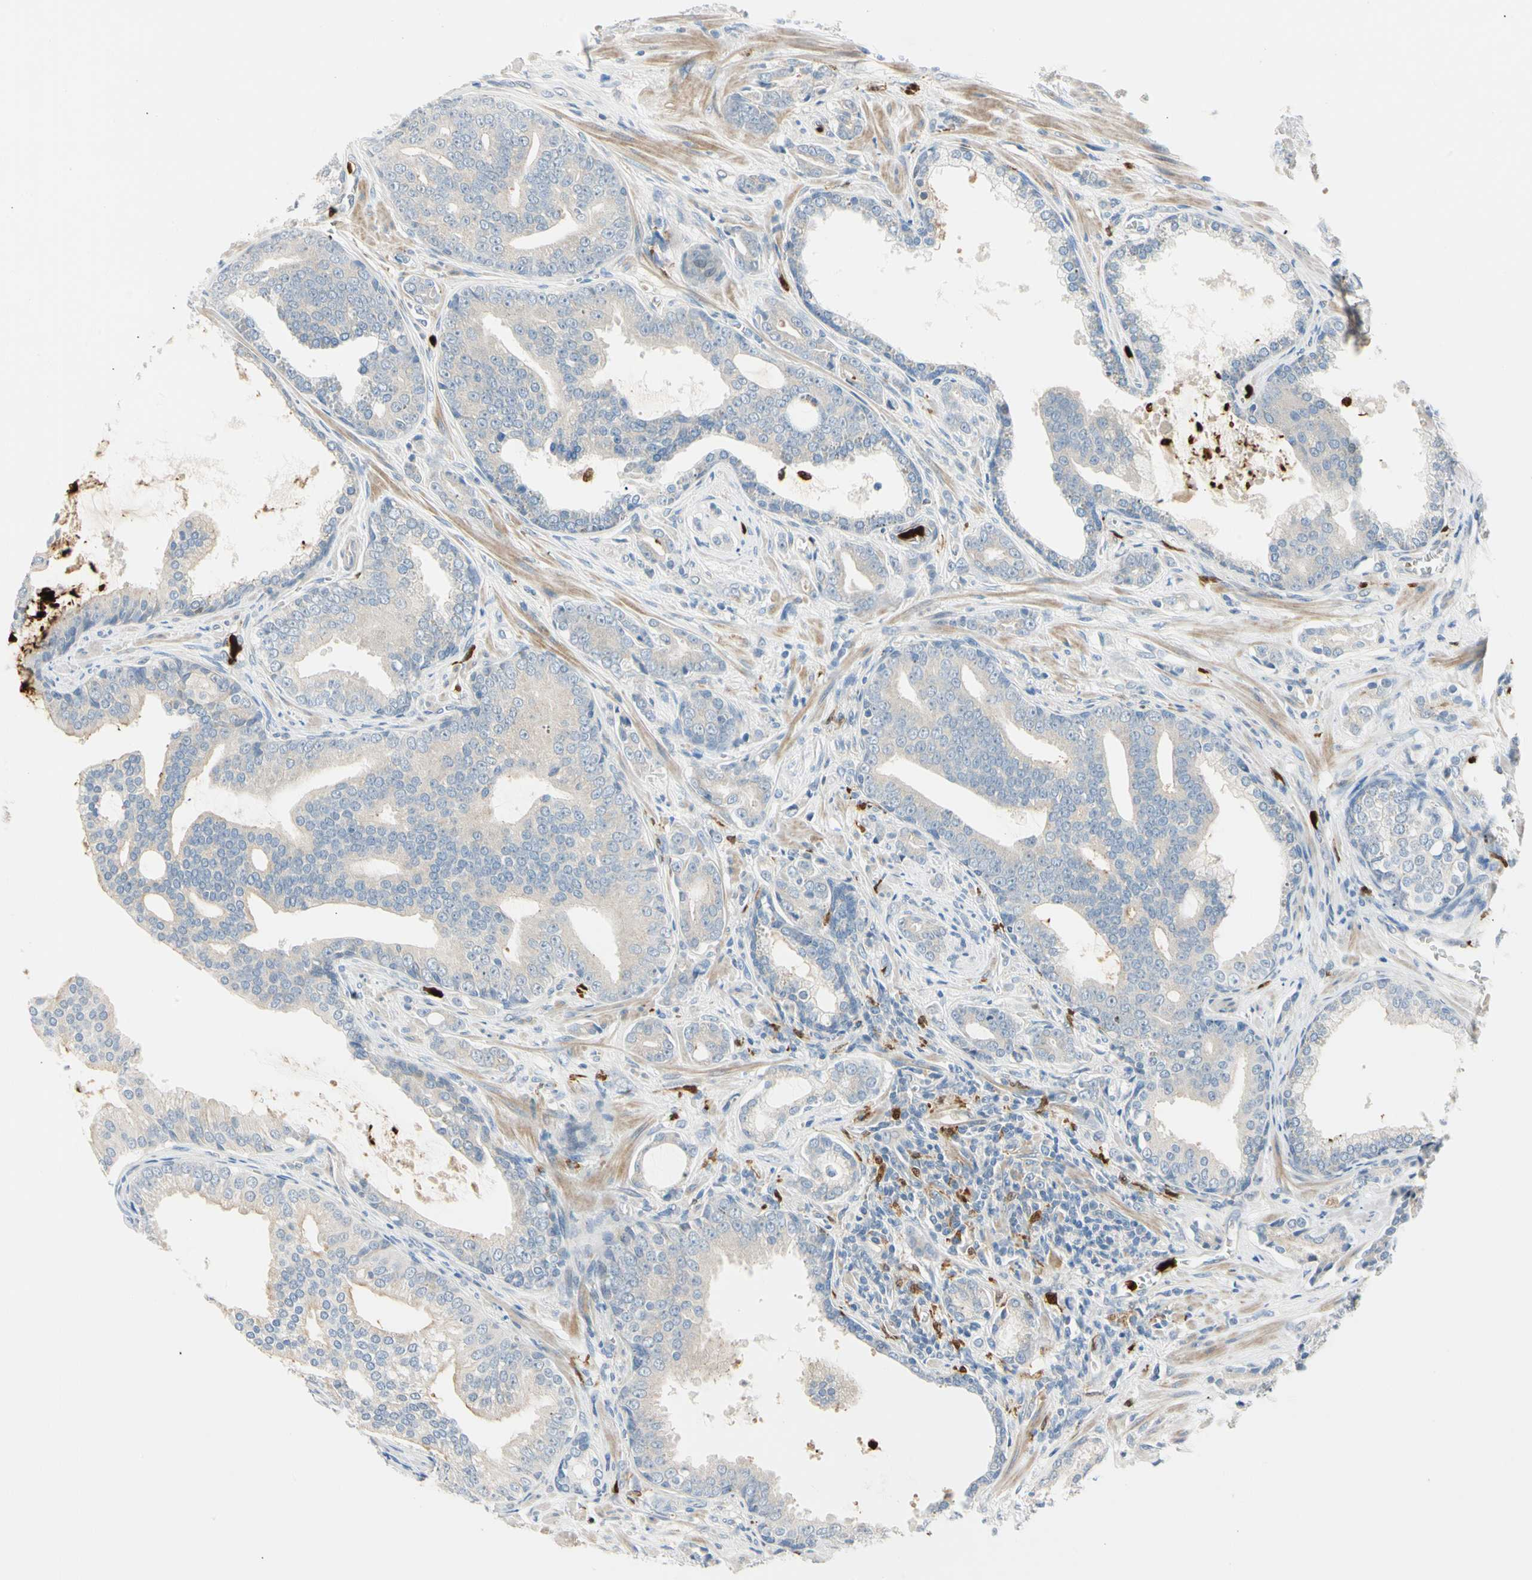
{"staining": {"intensity": "weak", "quantity": "25%-75%", "location": "cytoplasmic/membranous"}, "tissue": "prostate cancer", "cell_type": "Tumor cells", "image_type": "cancer", "snomed": [{"axis": "morphology", "description": "Adenocarcinoma, Low grade"}, {"axis": "topography", "description": "Prostate"}], "caption": "Immunohistochemistry (IHC) image of prostate cancer (low-grade adenocarcinoma) stained for a protein (brown), which reveals low levels of weak cytoplasmic/membranous staining in about 25%-75% of tumor cells.", "gene": "TRAF5", "patient": {"sex": "male", "age": 58}}